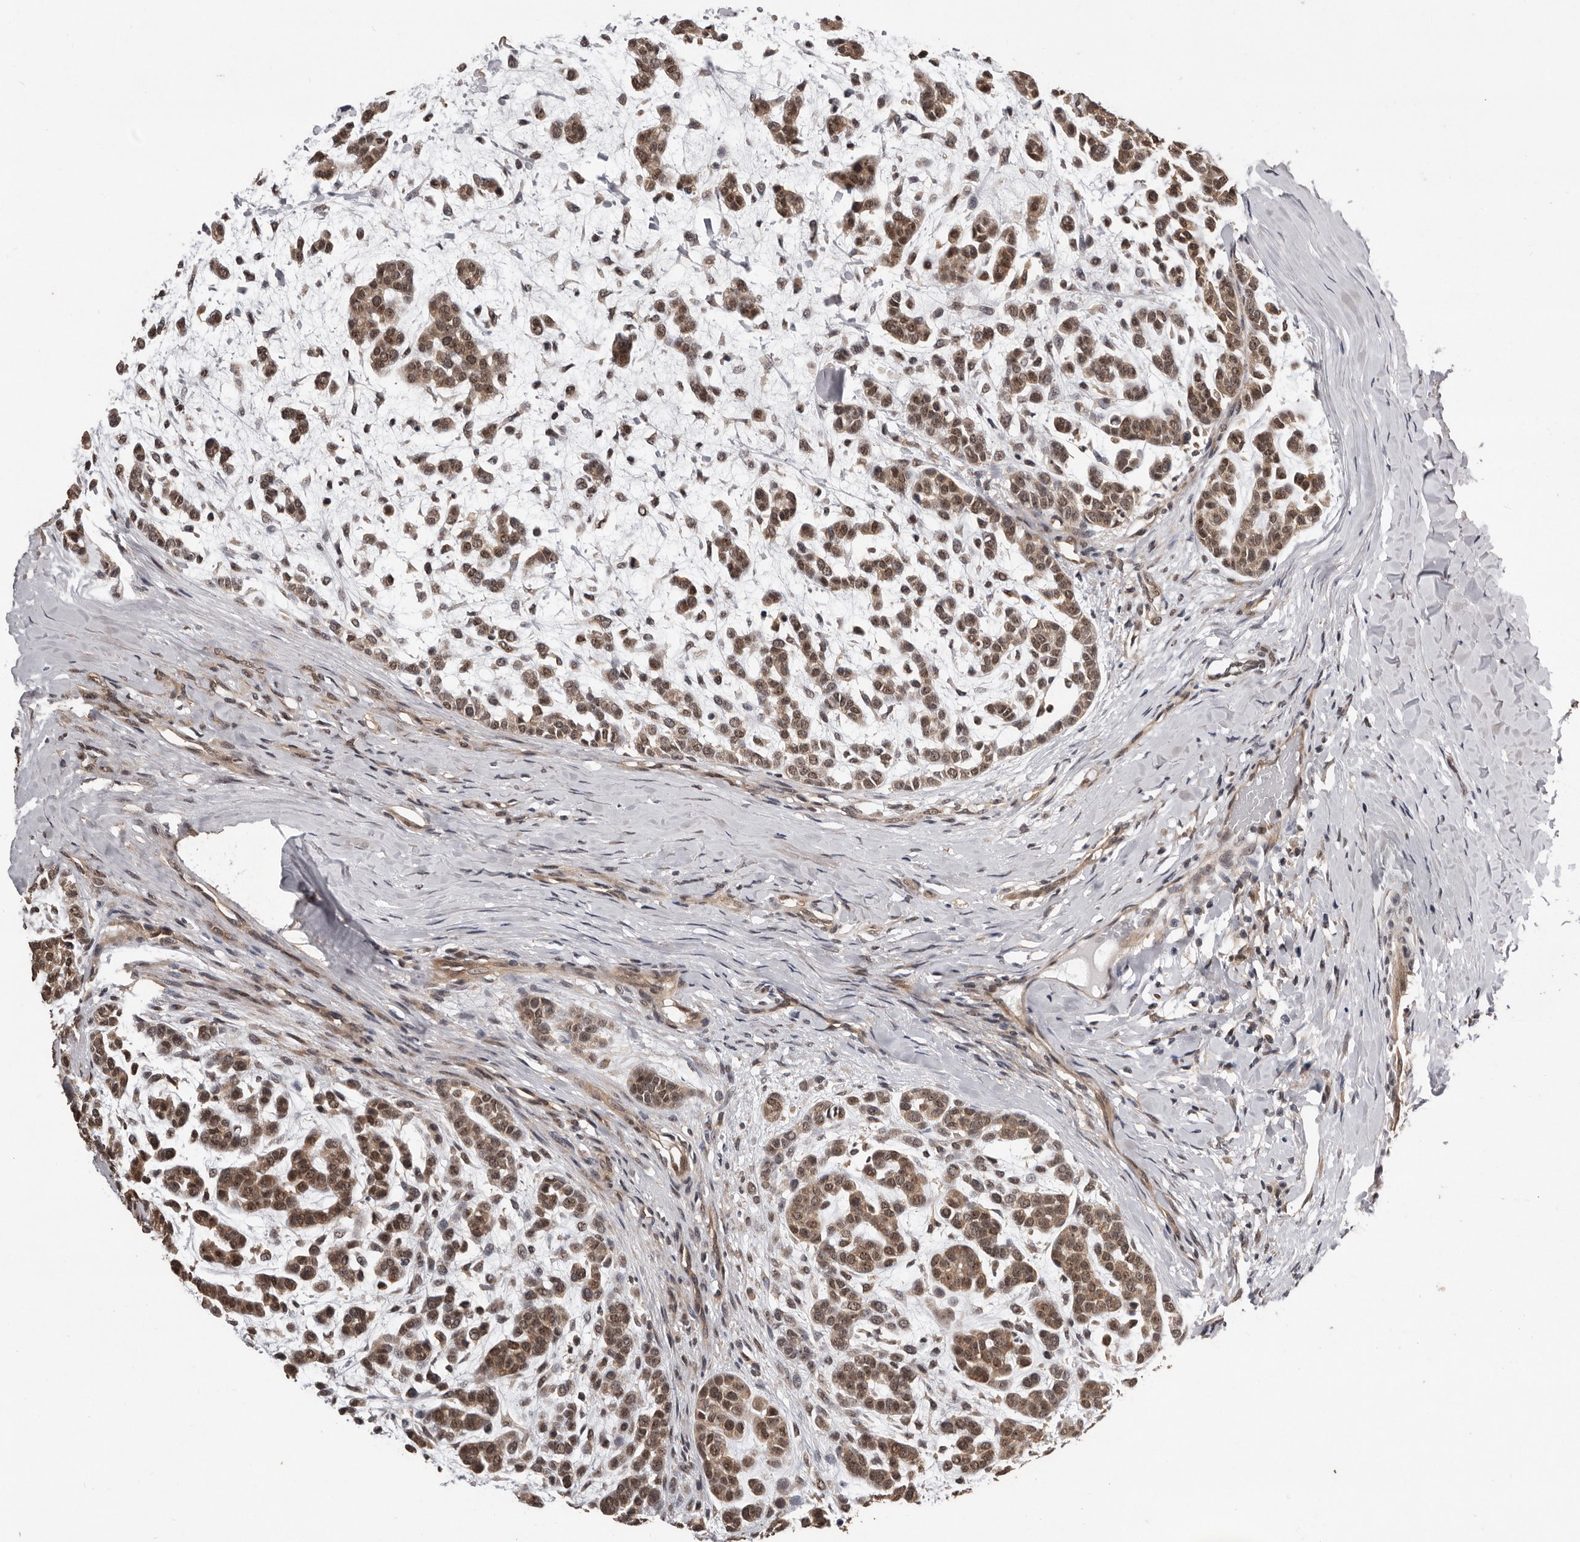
{"staining": {"intensity": "moderate", "quantity": ">75%", "location": "cytoplasmic/membranous,nuclear"}, "tissue": "head and neck cancer", "cell_type": "Tumor cells", "image_type": "cancer", "snomed": [{"axis": "morphology", "description": "Adenocarcinoma, NOS"}, {"axis": "morphology", "description": "Adenoma, NOS"}, {"axis": "topography", "description": "Head-Neck"}], "caption": "Tumor cells exhibit moderate cytoplasmic/membranous and nuclear staining in about >75% of cells in head and neck cancer. Immunohistochemistry stains the protein of interest in brown and the nuclei are stained blue.", "gene": "VPS37A", "patient": {"sex": "female", "age": 55}}